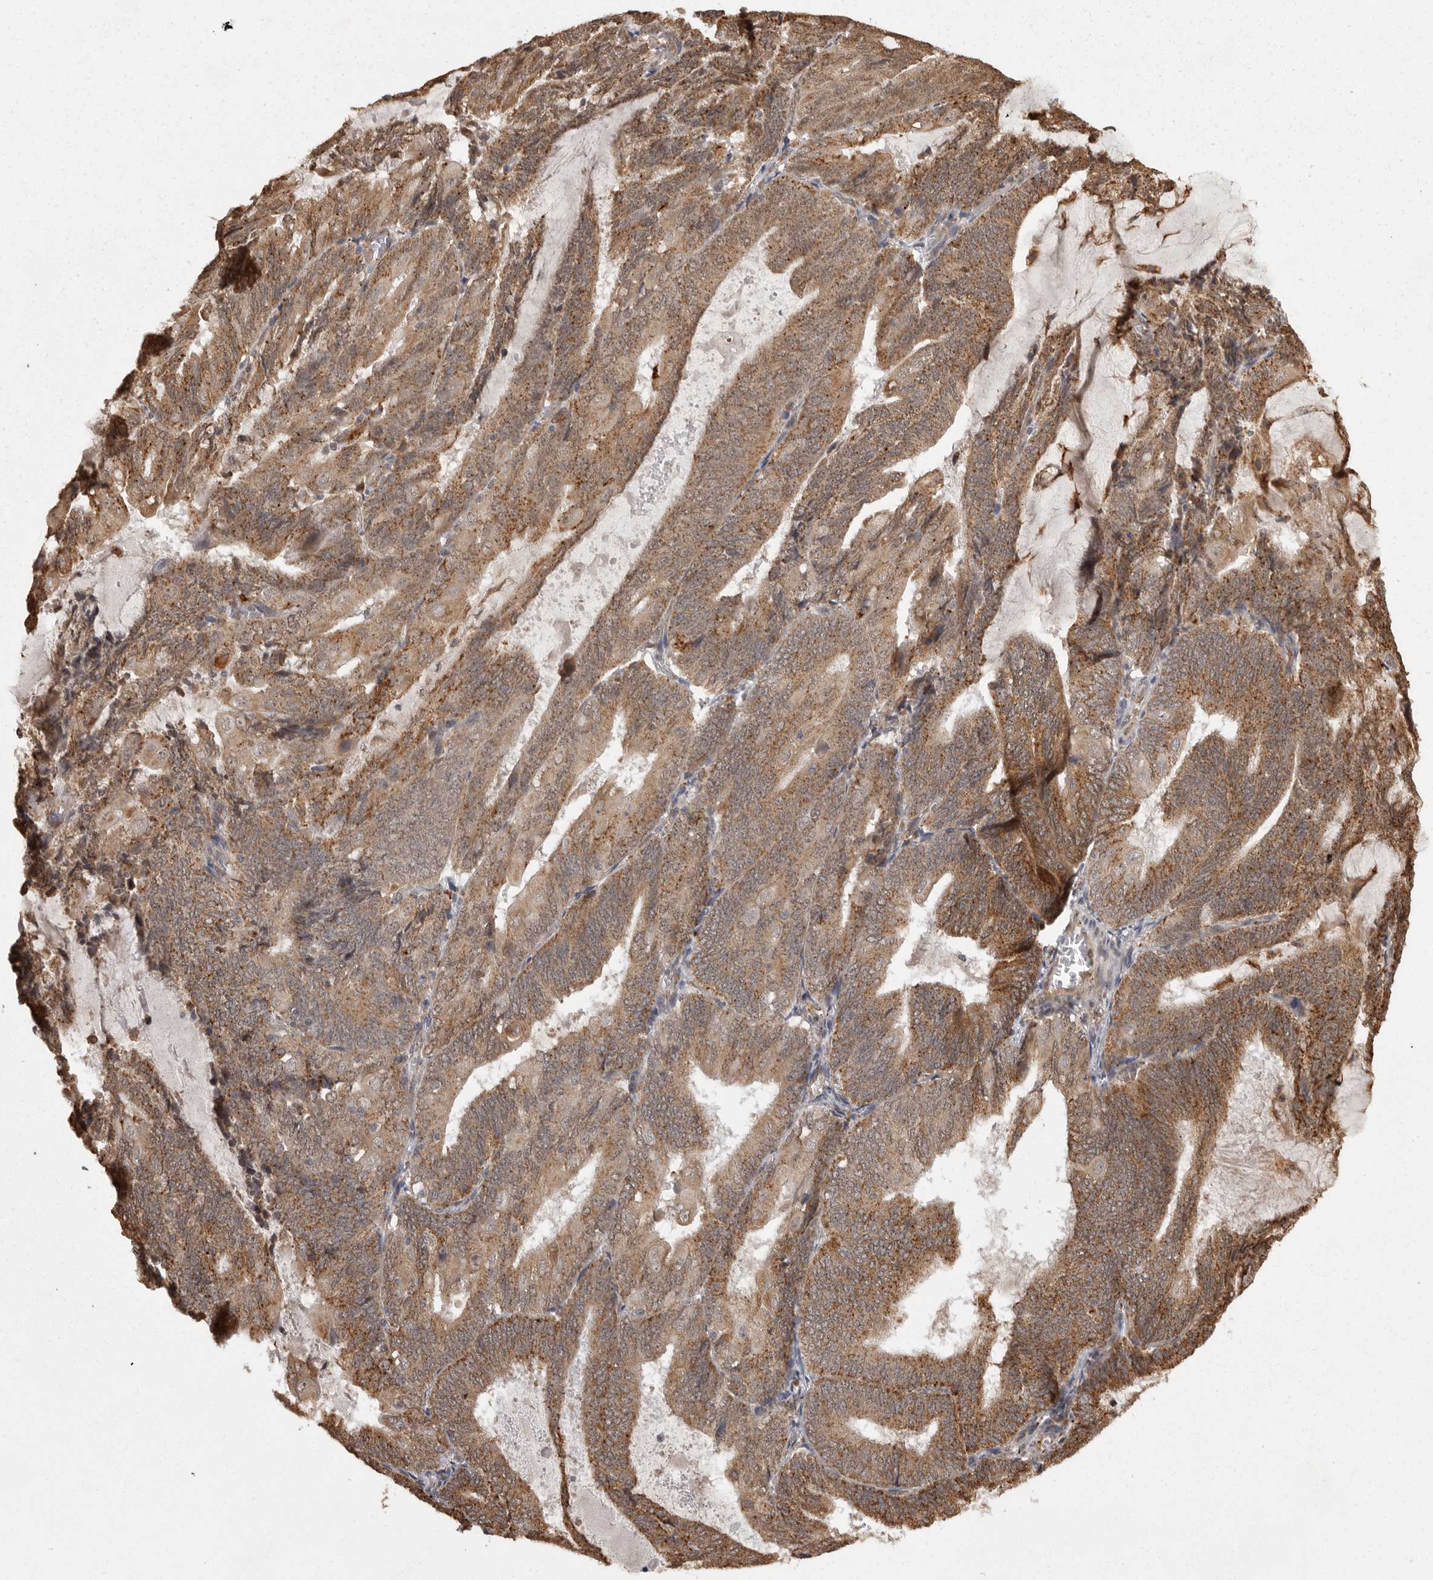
{"staining": {"intensity": "moderate", "quantity": ">75%", "location": "cytoplasmic/membranous"}, "tissue": "endometrial cancer", "cell_type": "Tumor cells", "image_type": "cancer", "snomed": [{"axis": "morphology", "description": "Adenocarcinoma, NOS"}, {"axis": "topography", "description": "Endometrium"}], "caption": "The histopathology image displays staining of adenocarcinoma (endometrial), revealing moderate cytoplasmic/membranous protein positivity (brown color) within tumor cells.", "gene": "ZNF83", "patient": {"sex": "female", "age": 81}}